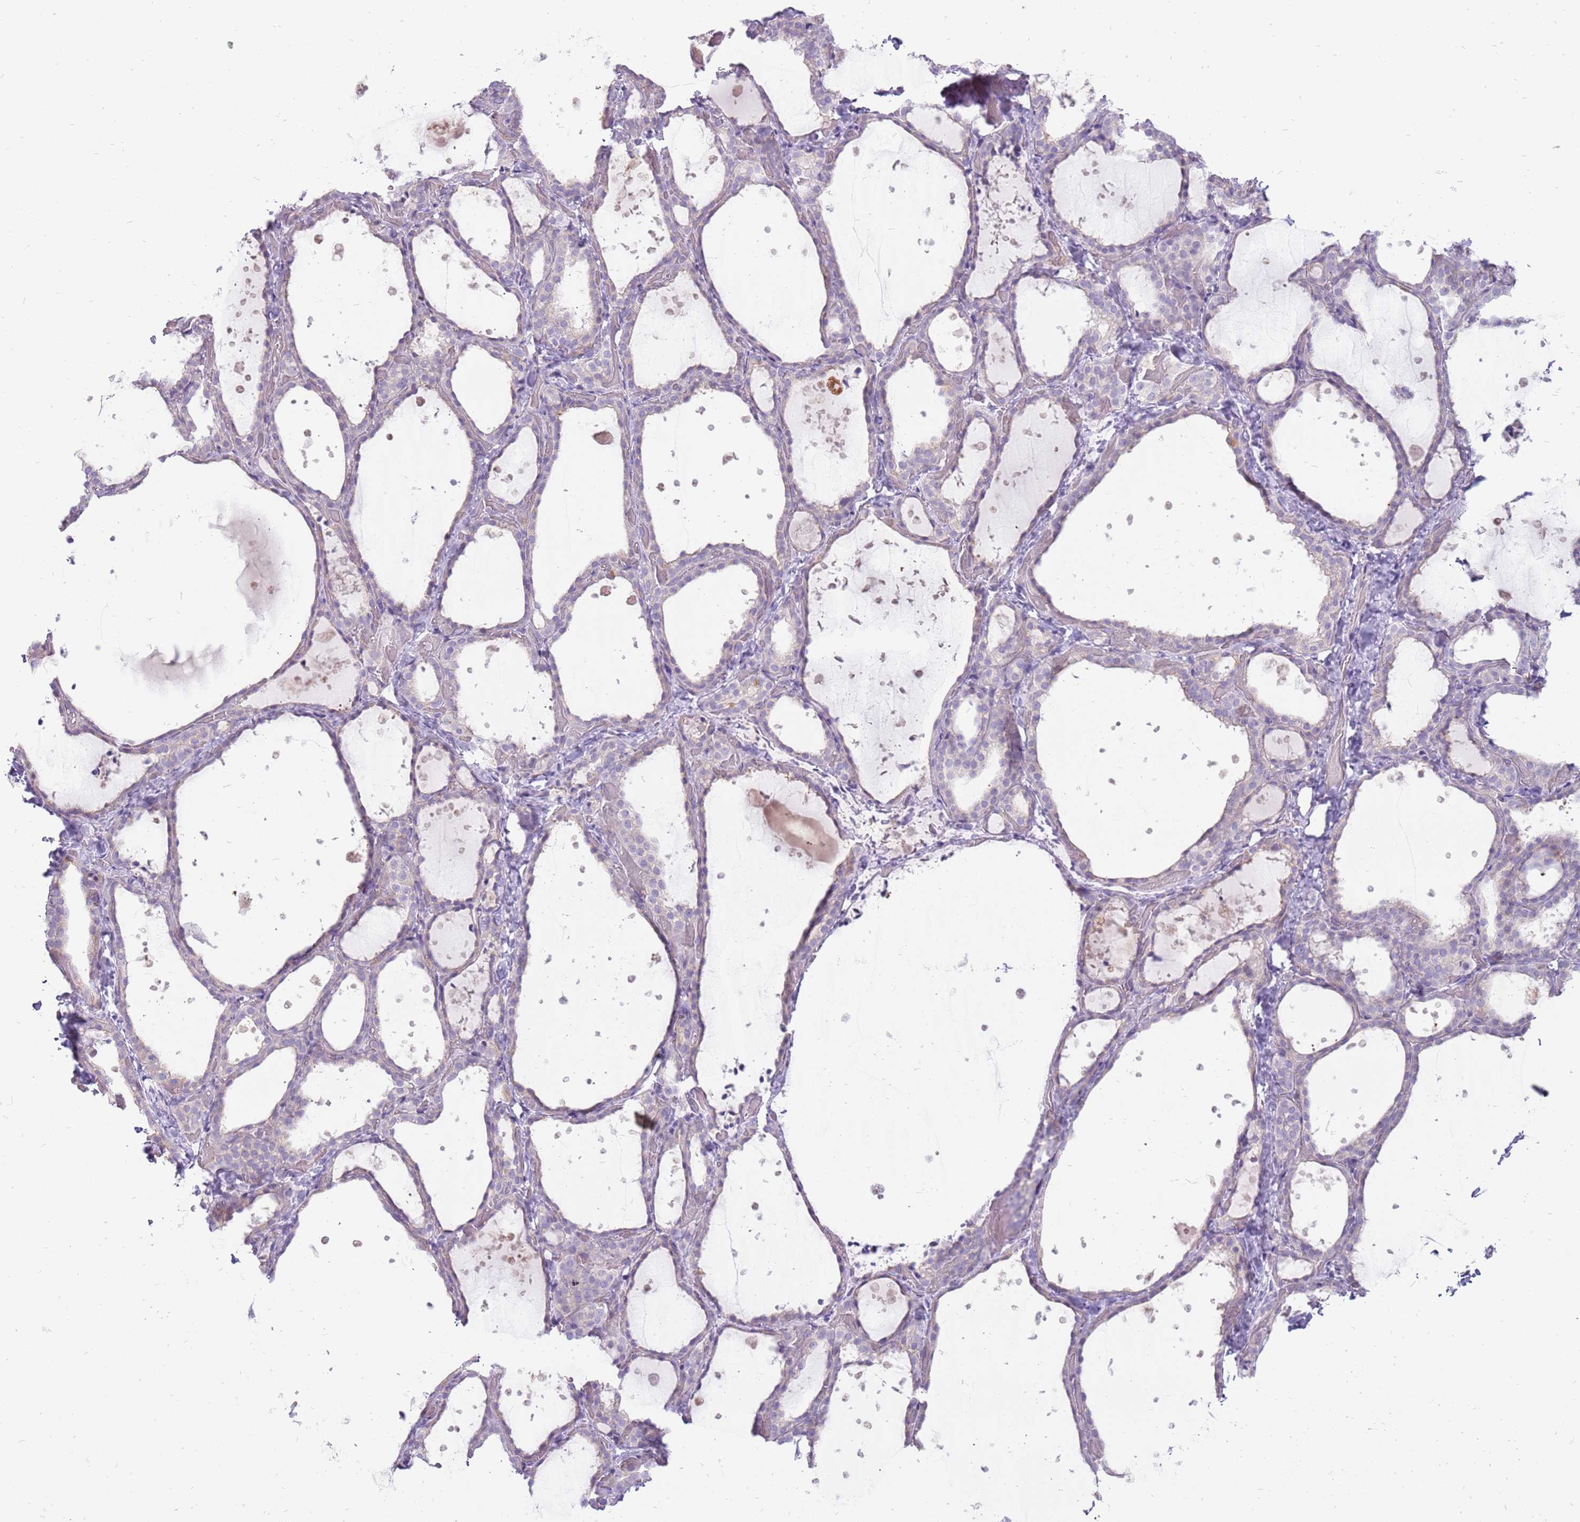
{"staining": {"intensity": "negative", "quantity": "none", "location": "none"}, "tissue": "thyroid gland", "cell_type": "Glandular cells", "image_type": "normal", "snomed": [{"axis": "morphology", "description": "Normal tissue, NOS"}, {"axis": "topography", "description": "Thyroid gland"}], "caption": "DAB immunohistochemical staining of unremarkable human thyroid gland demonstrates no significant expression in glandular cells.", "gene": "MCUB", "patient": {"sex": "female", "age": 44}}